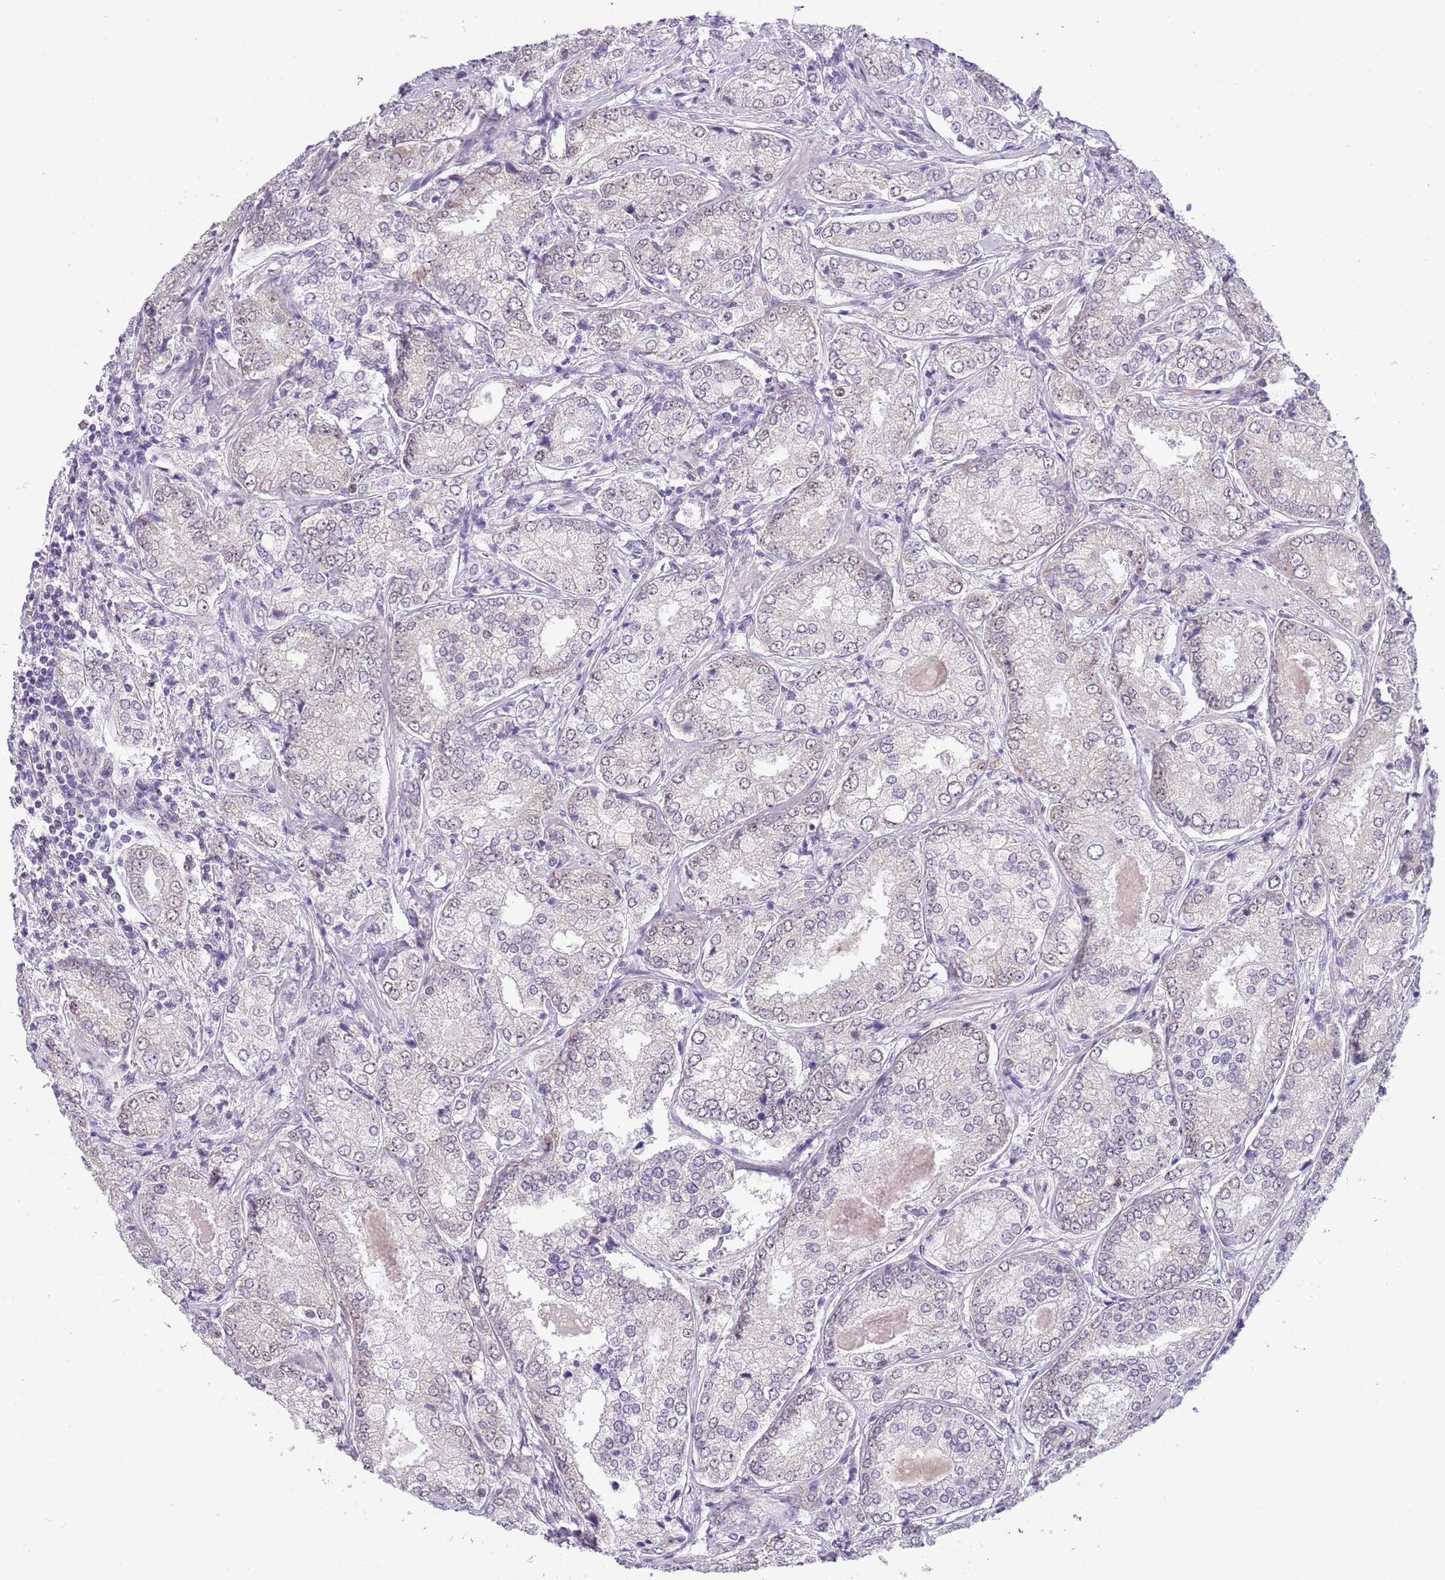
{"staining": {"intensity": "weak", "quantity": "<25%", "location": "cytoplasmic/membranous"}, "tissue": "prostate cancer", "cell_type": "Tumor cells", "image_type": "cancer", "snomed": [{"axis": "morphology", "description": "Adenocarcinoma, High grade"}, {"axis": "topography", "description": "Prostate"}], "caption": "This is an immunohistochemistry (IHC) micrograph of prostate cancer. There is no positivity in tumor cells.", "gene": "FAM120C", "patient": {"sex": "male", "age": 63}}